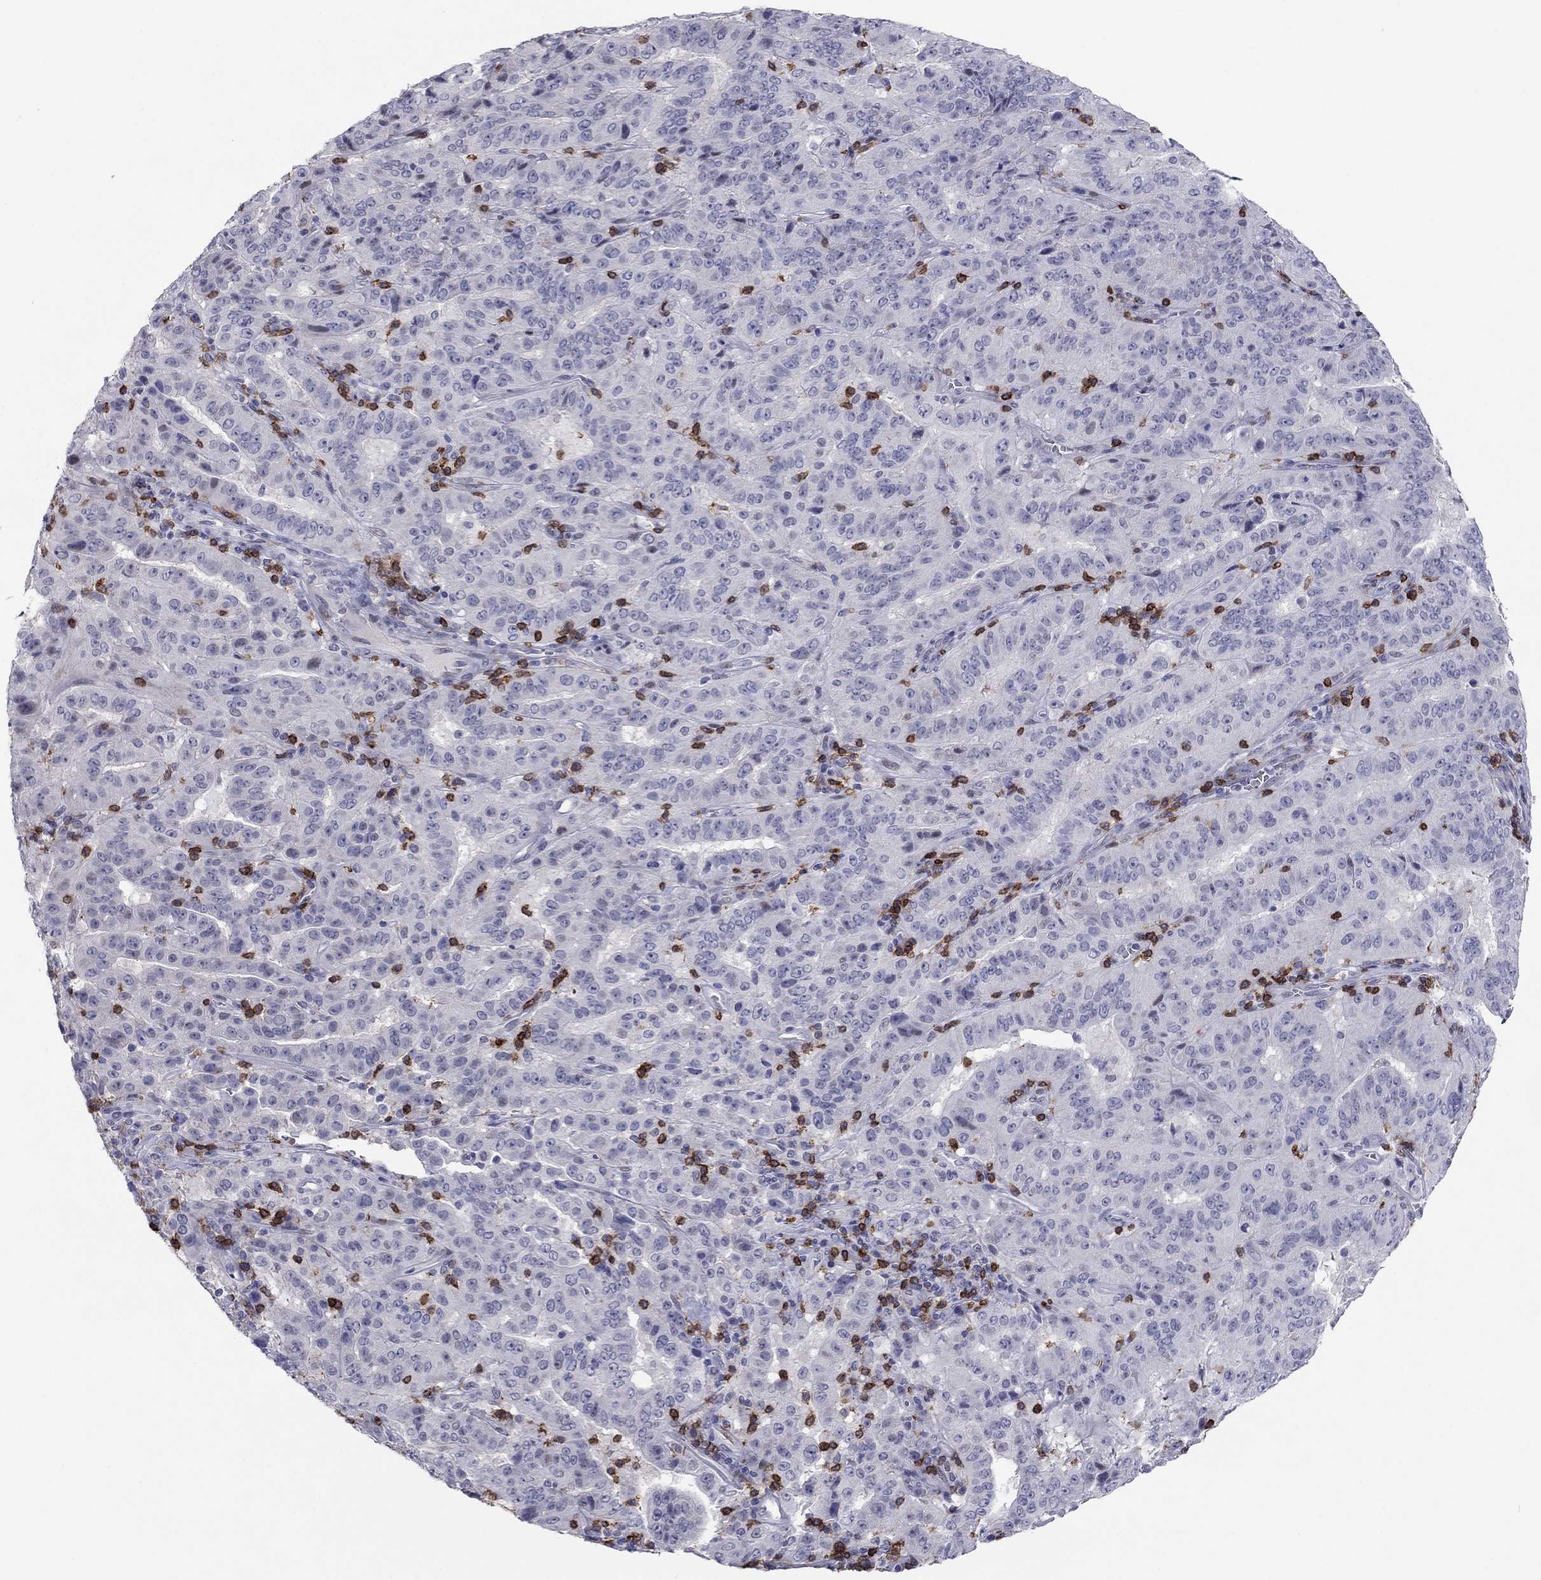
{"staining": {"intensity": "negative", "quantity": "none", "location": "none"}, "tissue": "pancreatic cancer", "cell_type": "Tumor cells", "image_type": "cancer", "snomed": [{"axis": "morphology", "description": "Adenocarcinoma, NOS"}, {"axis": "topography", "description": "Pancreas"}], "caption": "The immunohistochemistry photomicrograph has no significant positivity in tumor cells of adenocarcinoma (pancreatic) tissue.", "gene": "ITGAE", "patient": {"sex": "male", "age": 63}}